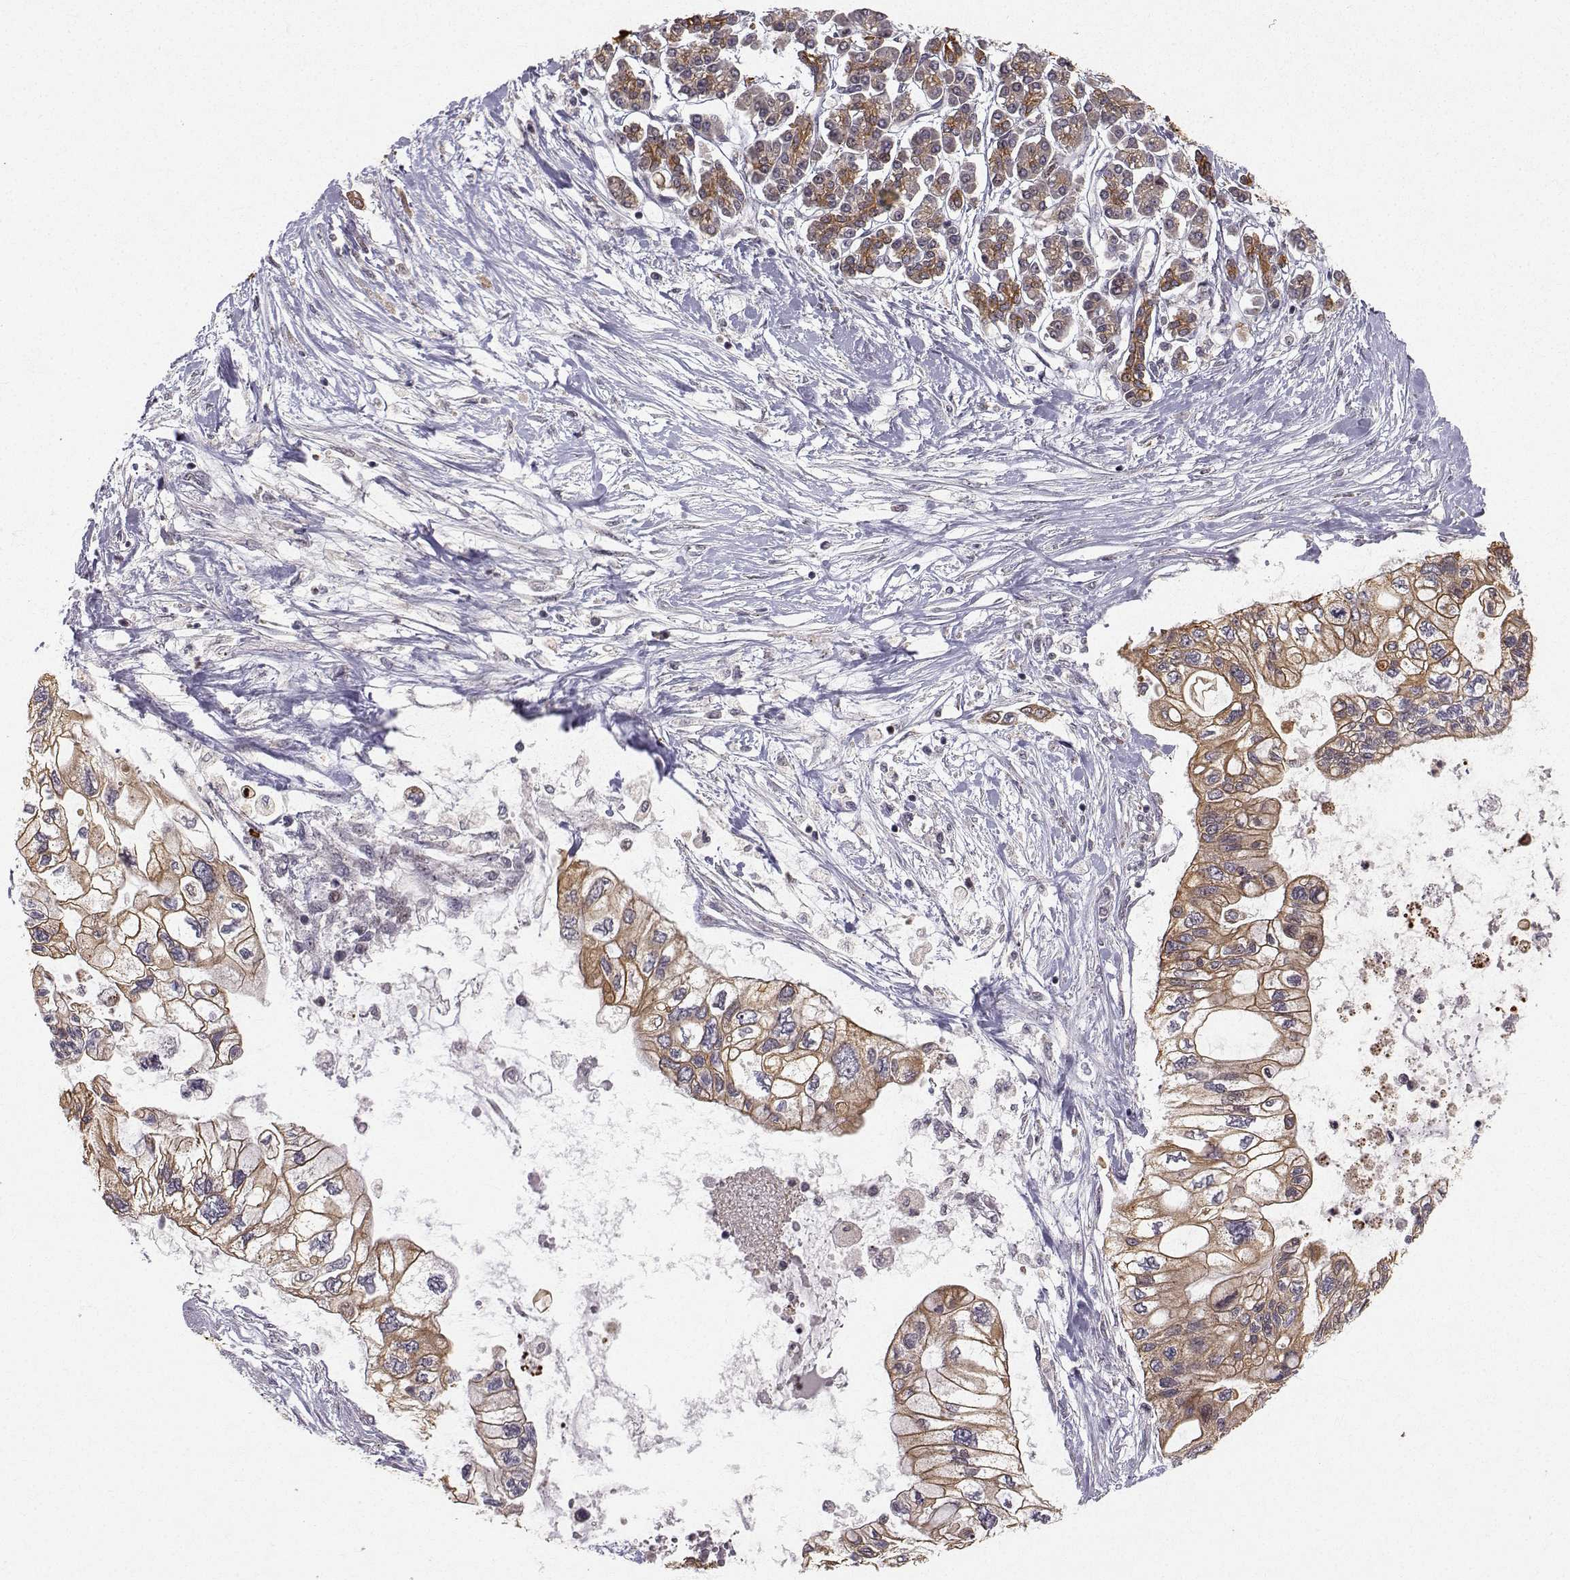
{"staining": {"intensity": "strong", "quantity": ">75%", "location": "cytoplasmic/membranous"}, "tissue": "pancreatic cancer", "cell_type": "Tumor cells", "image_type": "cancer", "snomed": [{"axis": "morphology", "description": "Adenocarcinoma, NOS"}, {"axis": "topography", "description": "Pancreas"}], "caption": "An immunohistochemistry (IHC) micrograph of neoplastic tissue is shown. Protein staining in brown highlights strong cytoplasmic/membranous positivity in pancreatic cancer (adenocarcinoma) within tumor cells.", "gene": "APC", "patient": {"sex": "female", "age": 77}}